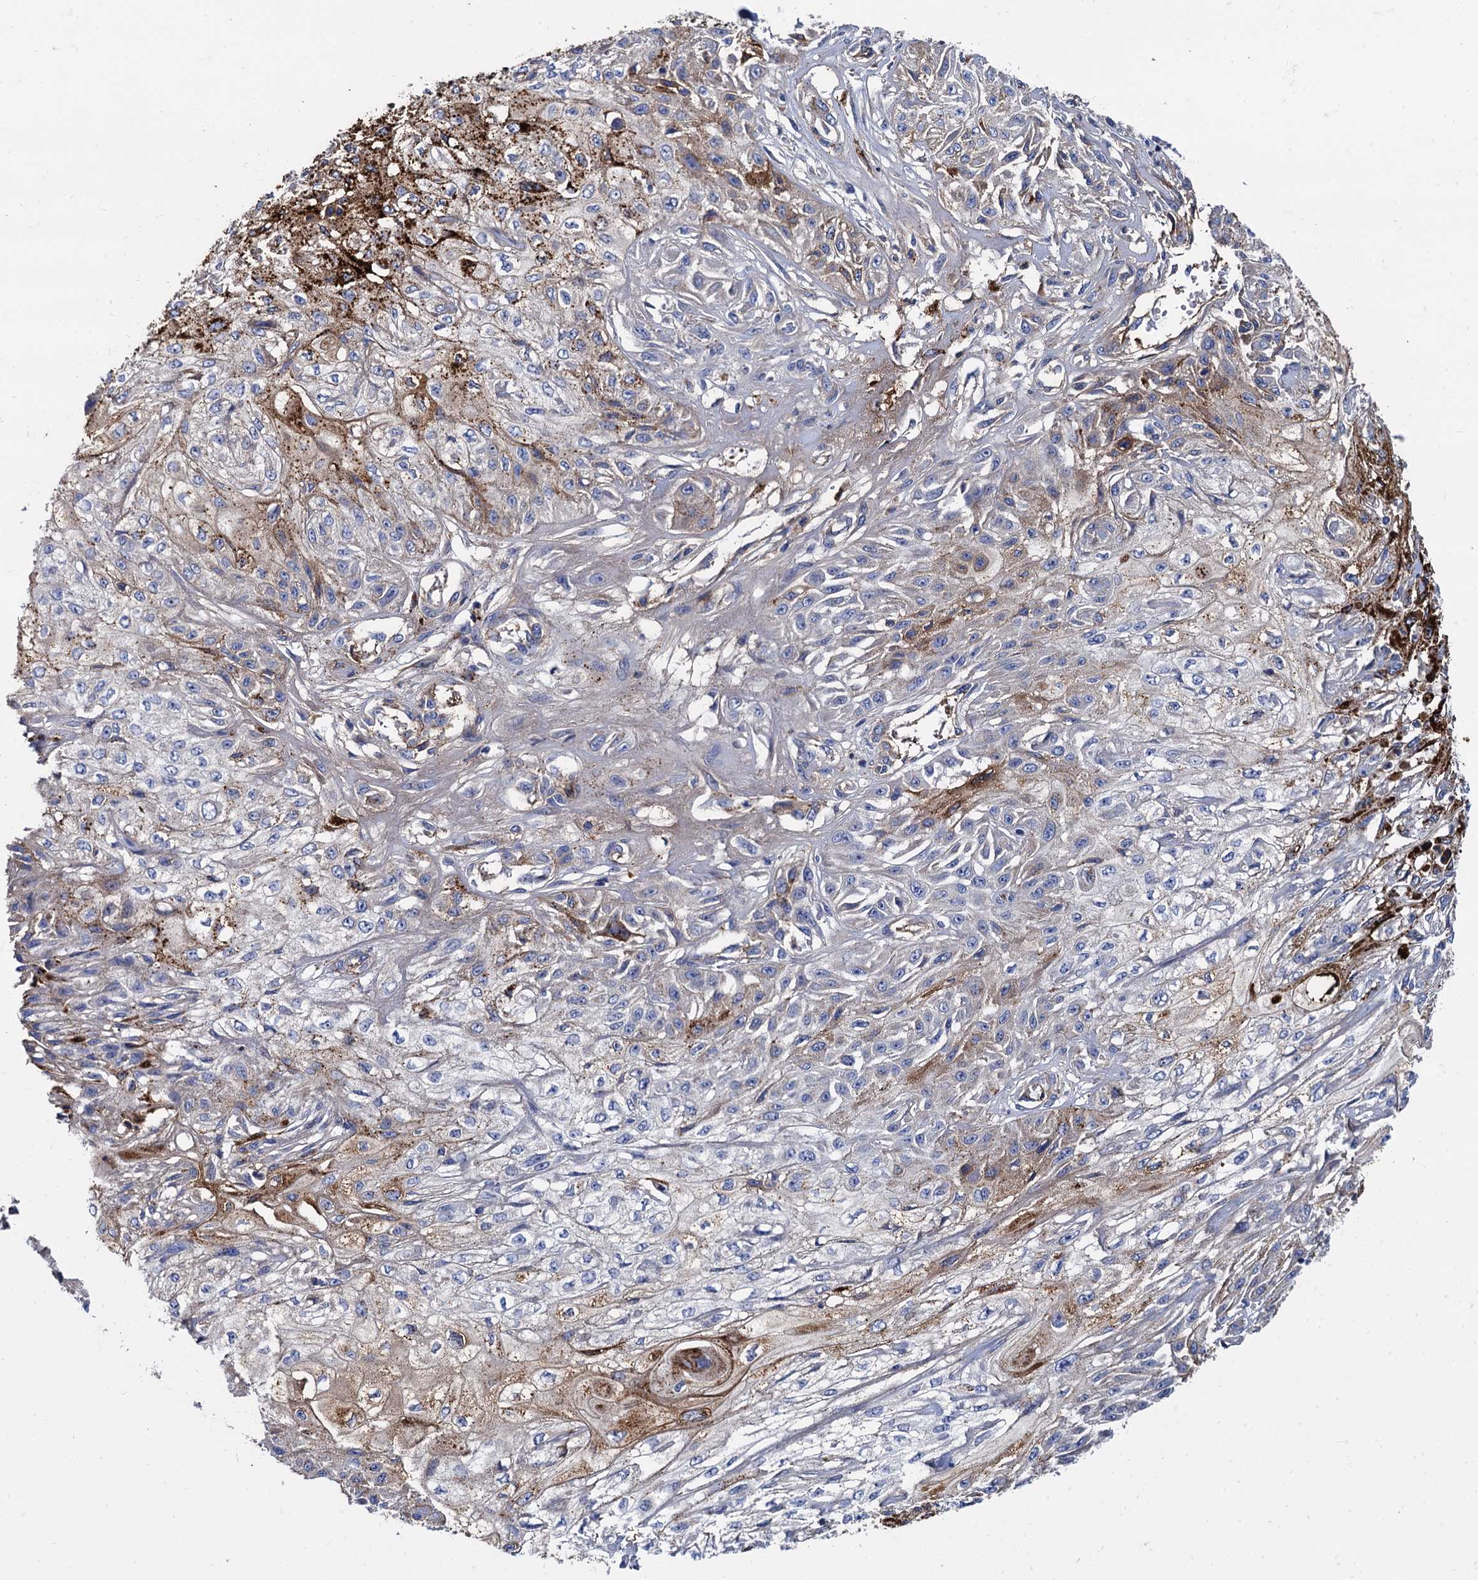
{"staining": {"intensity": "strong", "quantity": "25%-75%", "location": "cytoplasmic/membranous"}, "tissue": "skin cancer", "cell_type": "Tumor cells", "image_type": "cancer", "snomed": [{"axis": "morphology", "description": "Squamous cell carcinoma, NOS"}, {"axis": "morphology", "description": "Squamous cell carcinoma, metastatic, NOS"}, {"axis": "topography", "description": "Skin"}, {"axis": "topography", "description": "Lymph node"}], "caption": "About 25%-75% of tumor cells in human skin cancer (squamous cell carcinoma) exhibit strong cytoplasmic/membranous protein expression as visualized by brown immunohistochemical staining.", "gene": "APOD", "patient": {"sex": "male", "age": 75}}